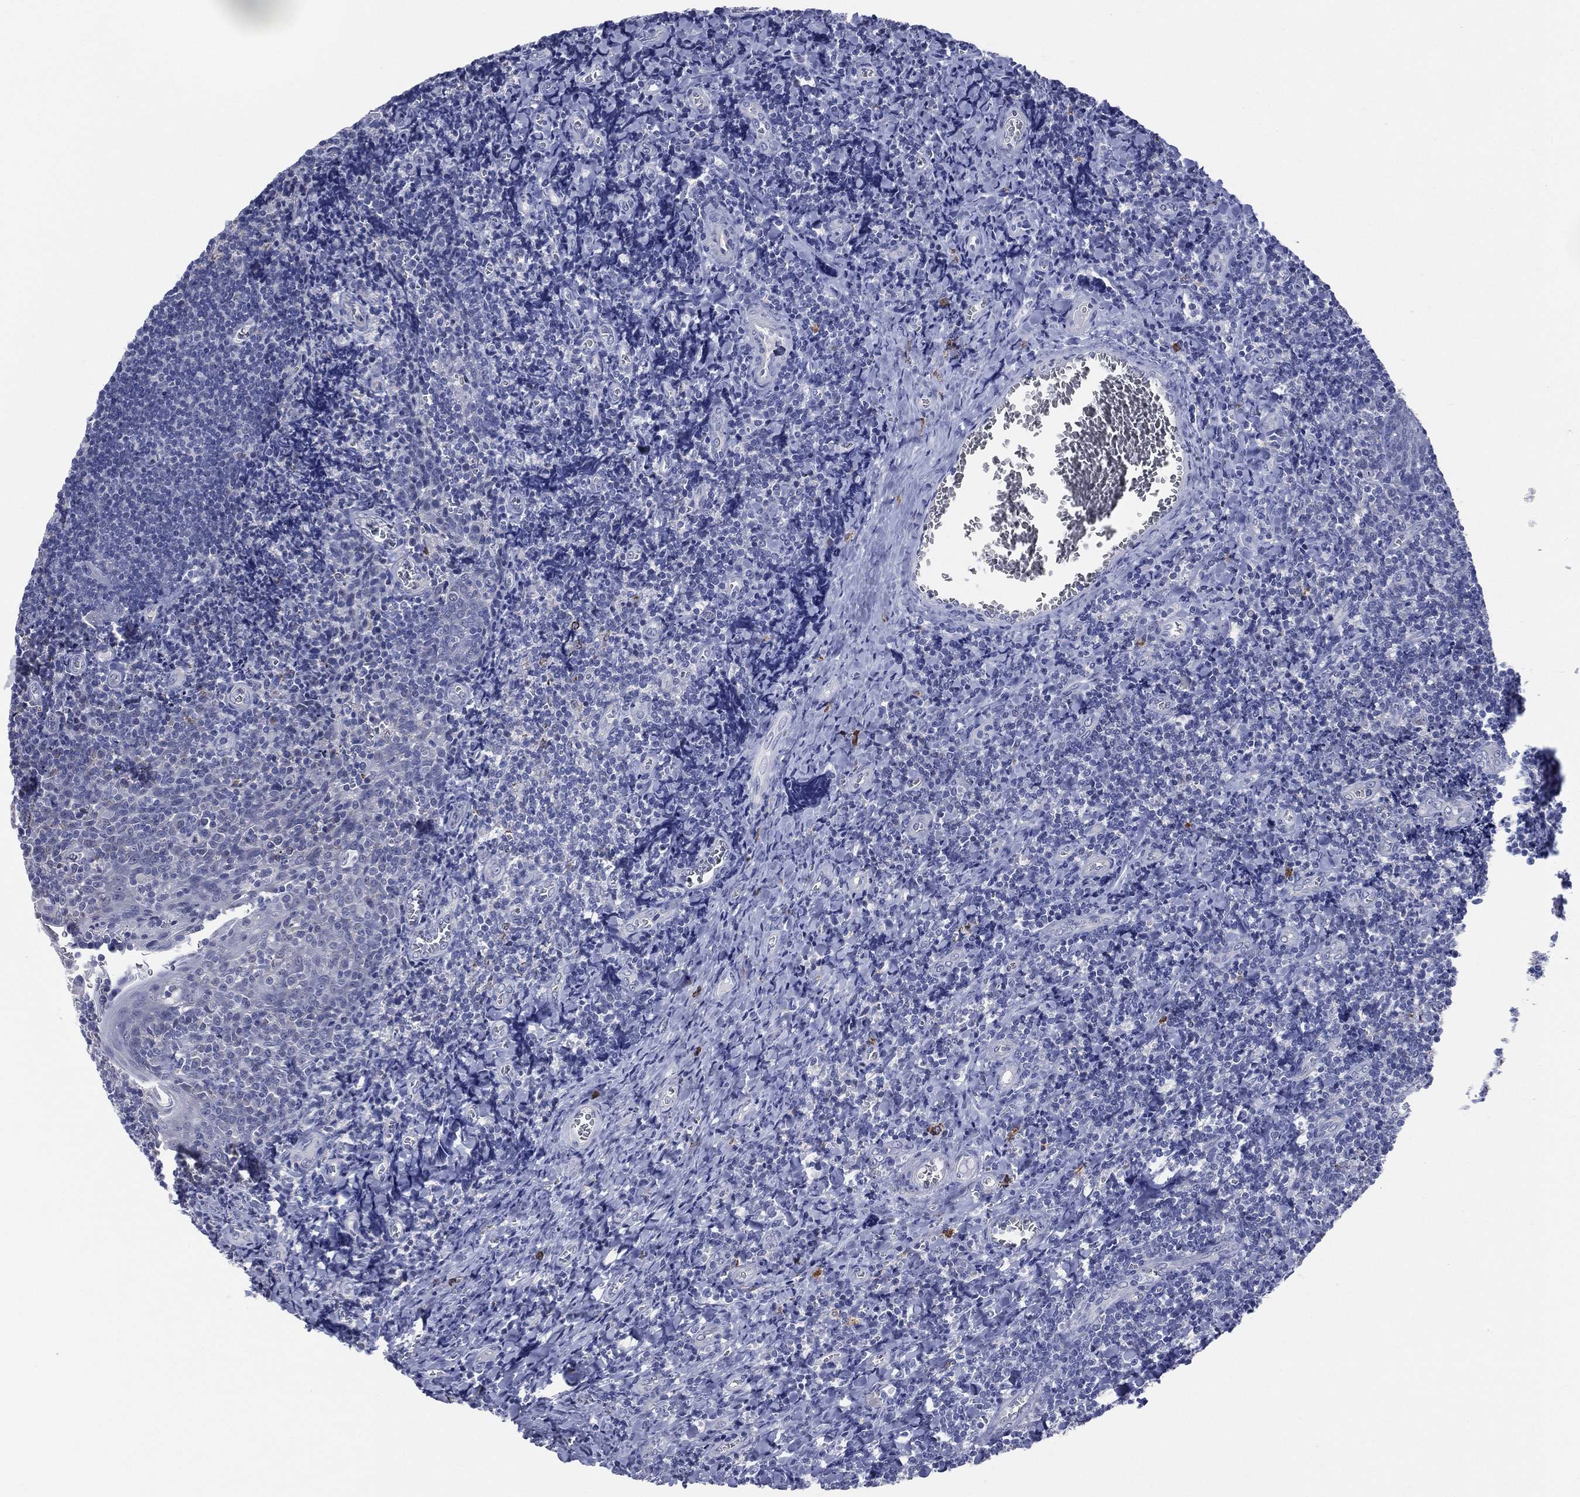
{"staining": {"intensity": "moderate", "quantity": "<25%", "location": "cytoplasmic/membranous"}, "tissue": "tonsil", "cell_type": "Germinal center cells", "image_type": "normal", "snomed": [{"axis": "morphology", "description": "Normal tissue, NOS"}, {"axis": "morphology", "description": "Inflammation, NOS"}, {"axis": "topography", "description": "Tonsil"}], "caption": "The histopathology image displays immunohistochemical staining of normal tonsil. There is moderate cytoplasmic/membranous staining is present in approximately <25% of germinal center cells. The protein of interest is shown in brown color, while the nuclei are stained blue.", "gene": "AKAP3", "patient": {"sex": "female", "age": 31}}